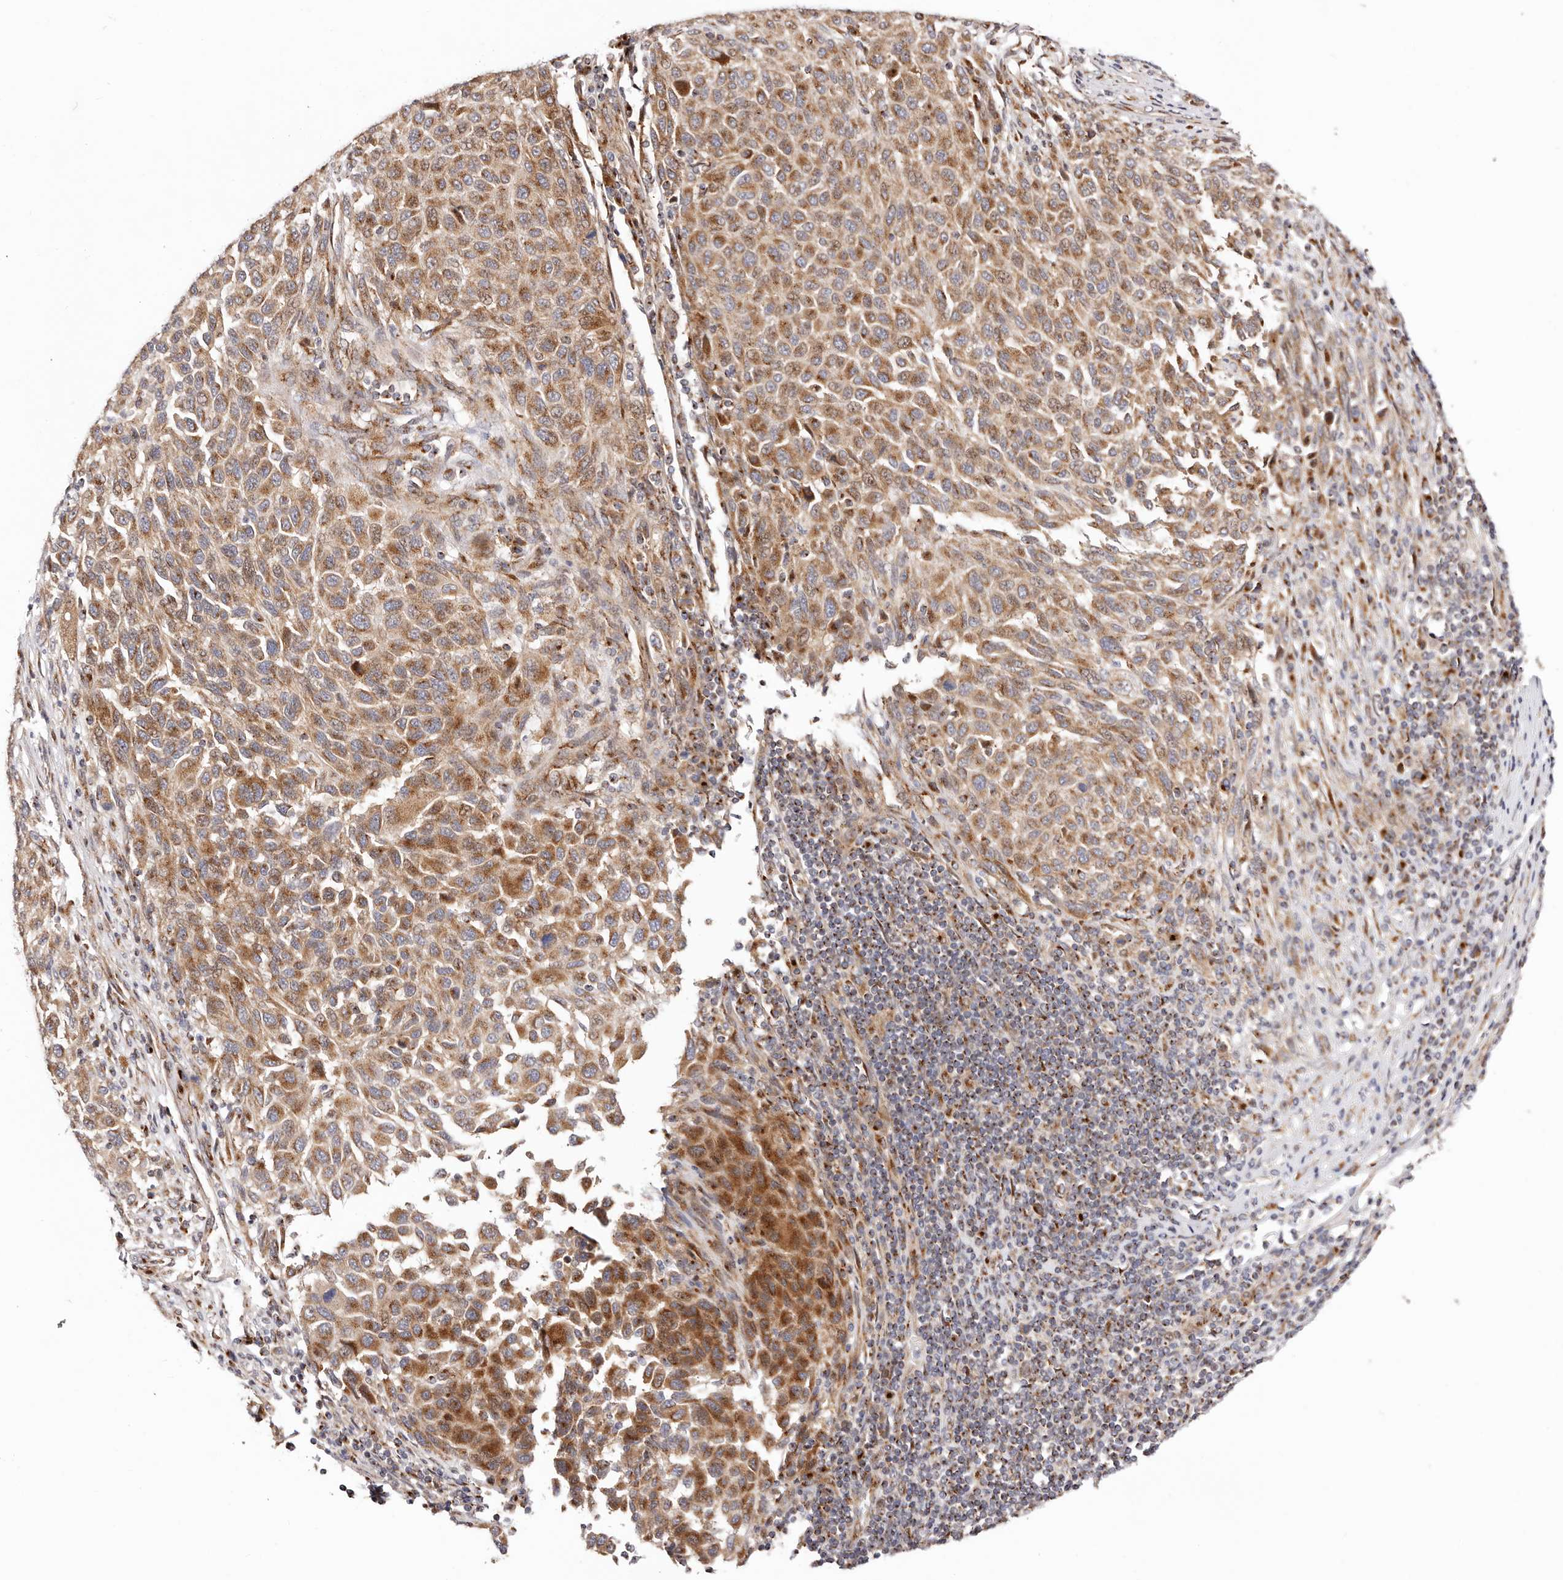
{"staining": {"intensity": "moderate", "quantity": ">75%", "location": "cytoplasmic/membranous"}, "tissue": "melanoma", "cell_type": "Tumor cells", "image_type": "cancer", "snomed": [{"axis": "morphology", "description": "Malignant melanoma, Metastatic site"}, {"axis": "topography", "description": "Lymph node"}], "caption": "Malignant melanoma (metastatic site) stained with DAB (3,3'-diaminobenzidine) IHC exhibits medium levels of moderate cytoplasmic/membranous positivity in about >75% of tumor cells. The staining is performed using DAB brown chromogen to label protein expression. The nuclei are counter-stained blue using hematoxylin.", "gene": "MAPK6", "patient": {"sex": "male", "age": 61}}